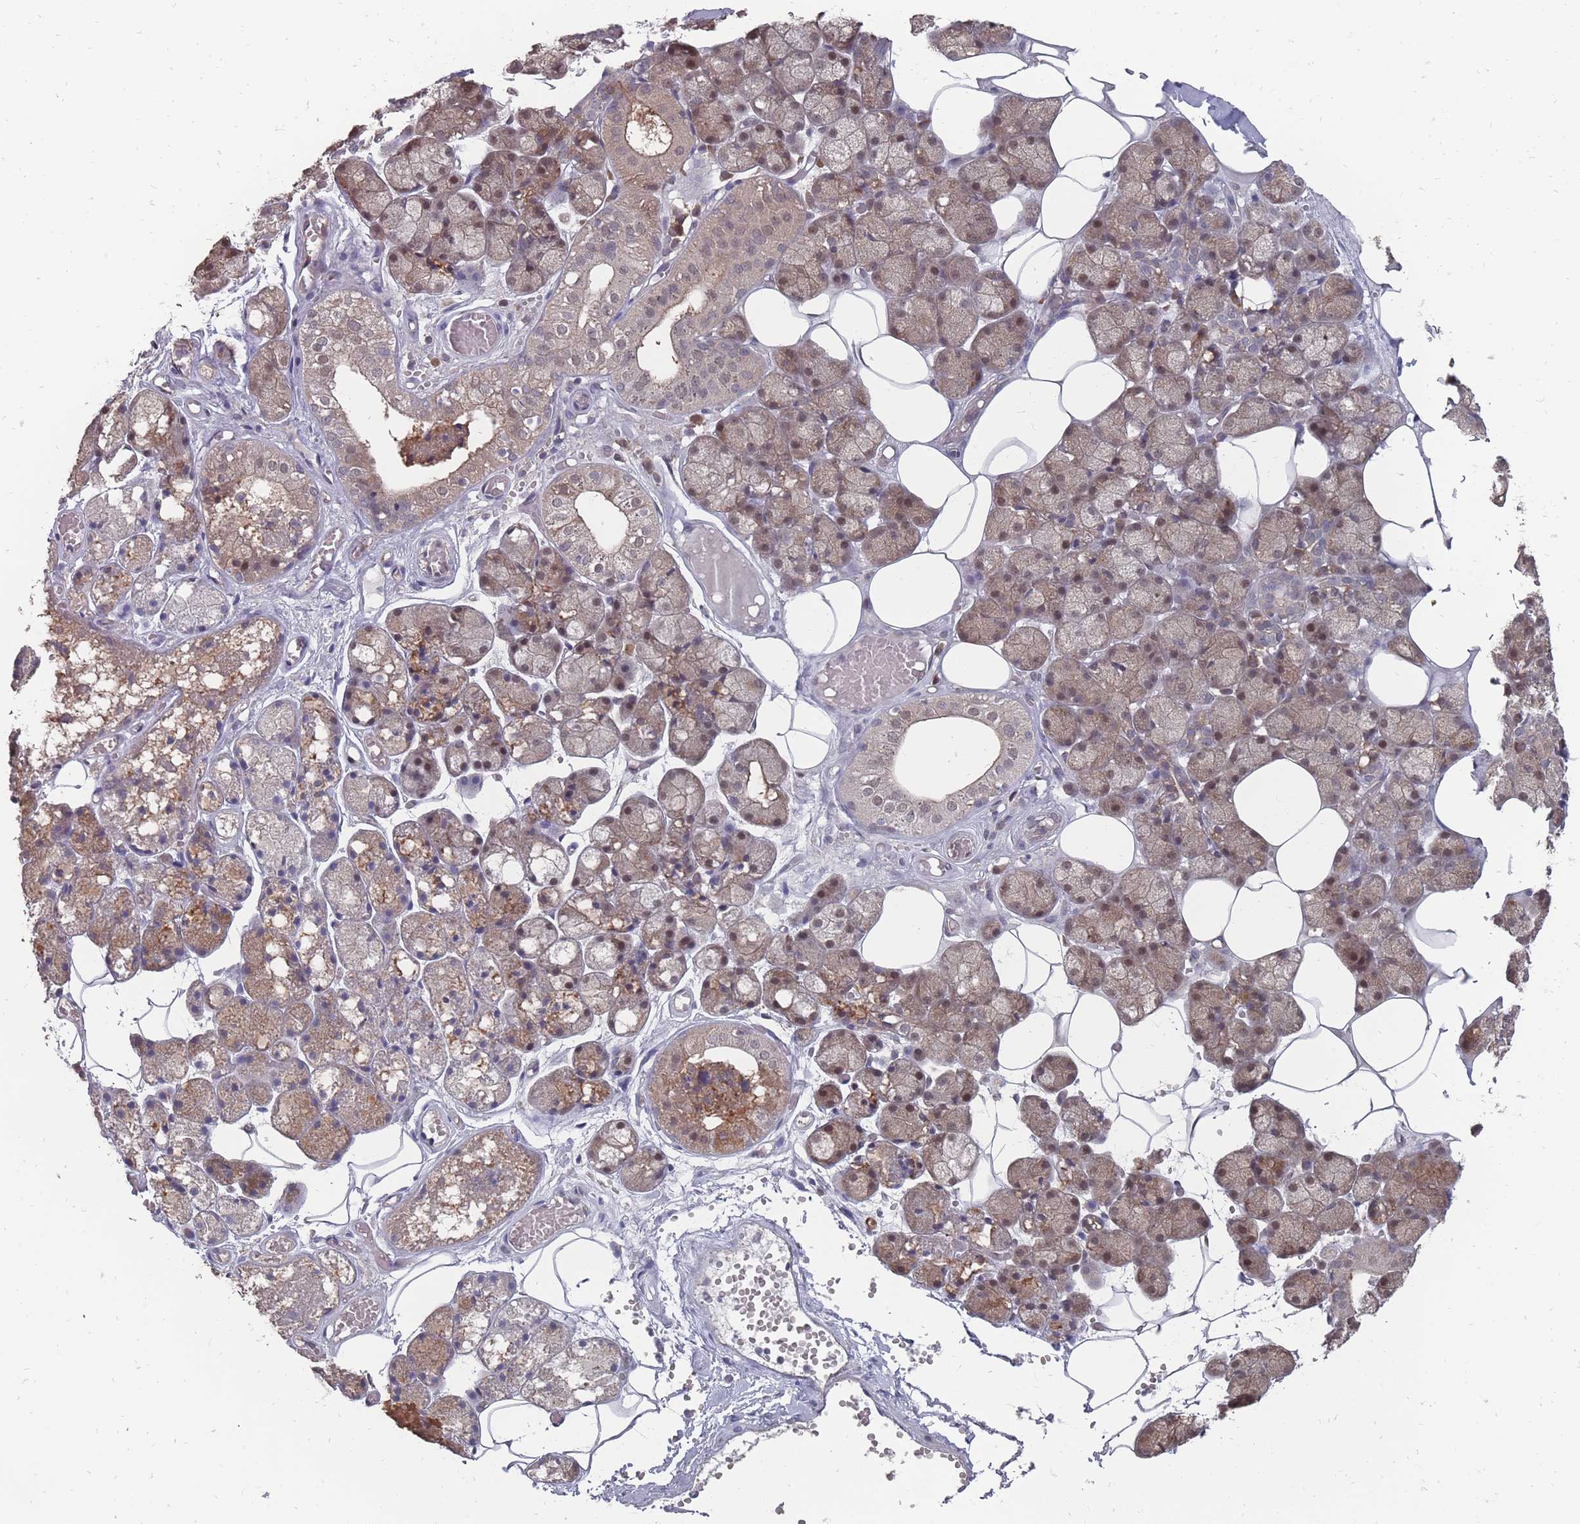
{"staining": {"intensity": "moderate", "quantity": "25%-75%", "location": "cytoplasmic/membranous,nuclear"}, "tissue": "salivary gland", "cell_type": "Glandular cells", "image_type": "normal", "snomed": [{"axis": "morphology", "description": "Normal tissue, NOS"}, {"axis": "topography", "description": "Salivary gland"}], "caption": "Immunohistochemical staining of unremarkable human salivary gland reveals 25%-75% levels of moderate cytoplasmic/membranous,nuclear protein staining in about 25%-75% of glandular cells.", "gene": "NKD1", "patient": {"sex": "male", "age": 62}}